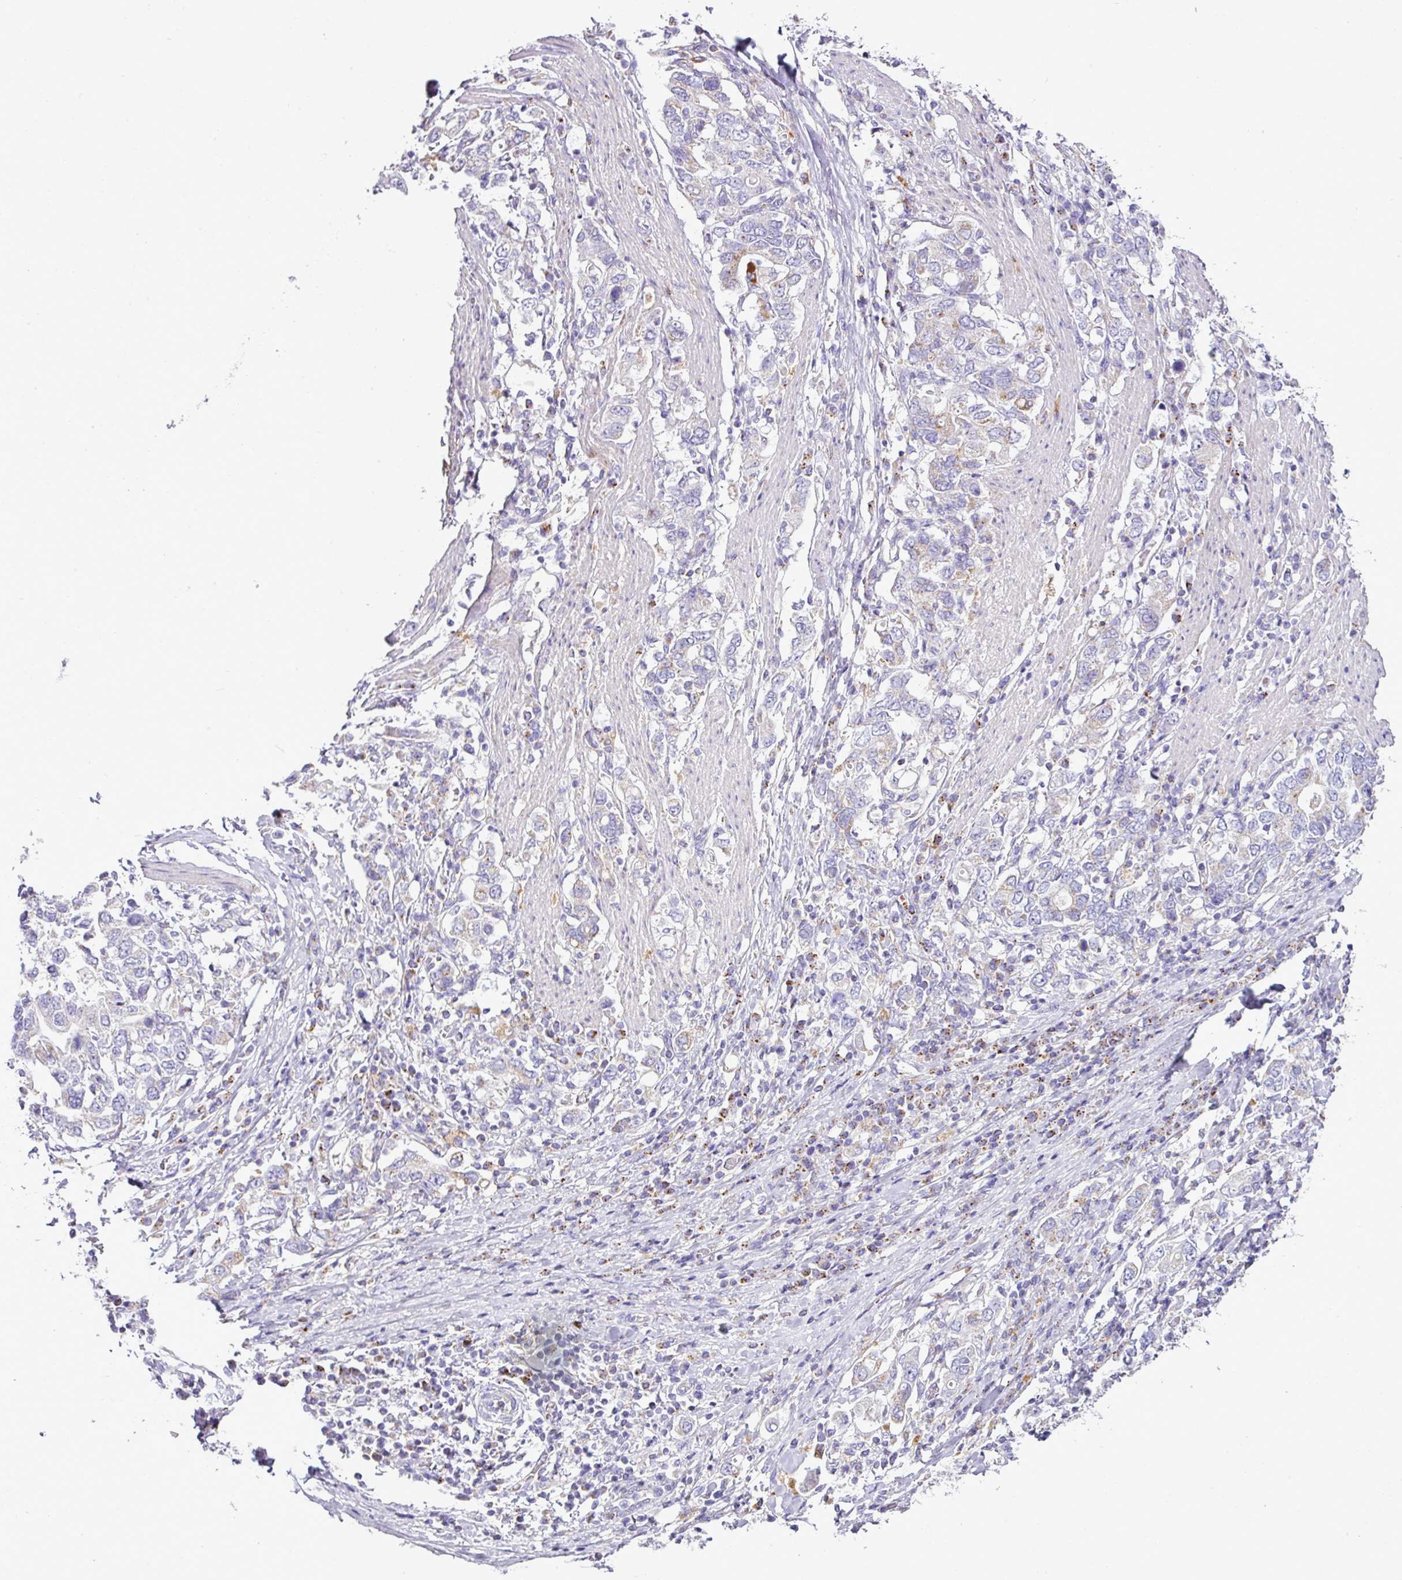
{"staining": {"intensity": "moderate", "quantity": "<25%", "location": "cytoplasmic/membranous"}, "tissue": "stomach cancer", "cell_type": "Tumor cells", "image_type": "cancer", "snomed": [{"axis": "morphology", "description": "Adenocarcinoma, NOS"}, {"axis": "topography", "description": "Stomach, upper"}, {"axis": "topography", "description": "Stomach"}], "caption": "An immunohistochemistry histopathology image of neoplastic tissue is shown. Protein staining in brown labels moderate cytoplasmic/membranous positivity in stomach cancer within tumor cells.", "gene": "PGAP4", "patient": {"sex": "male", "age": 62}}